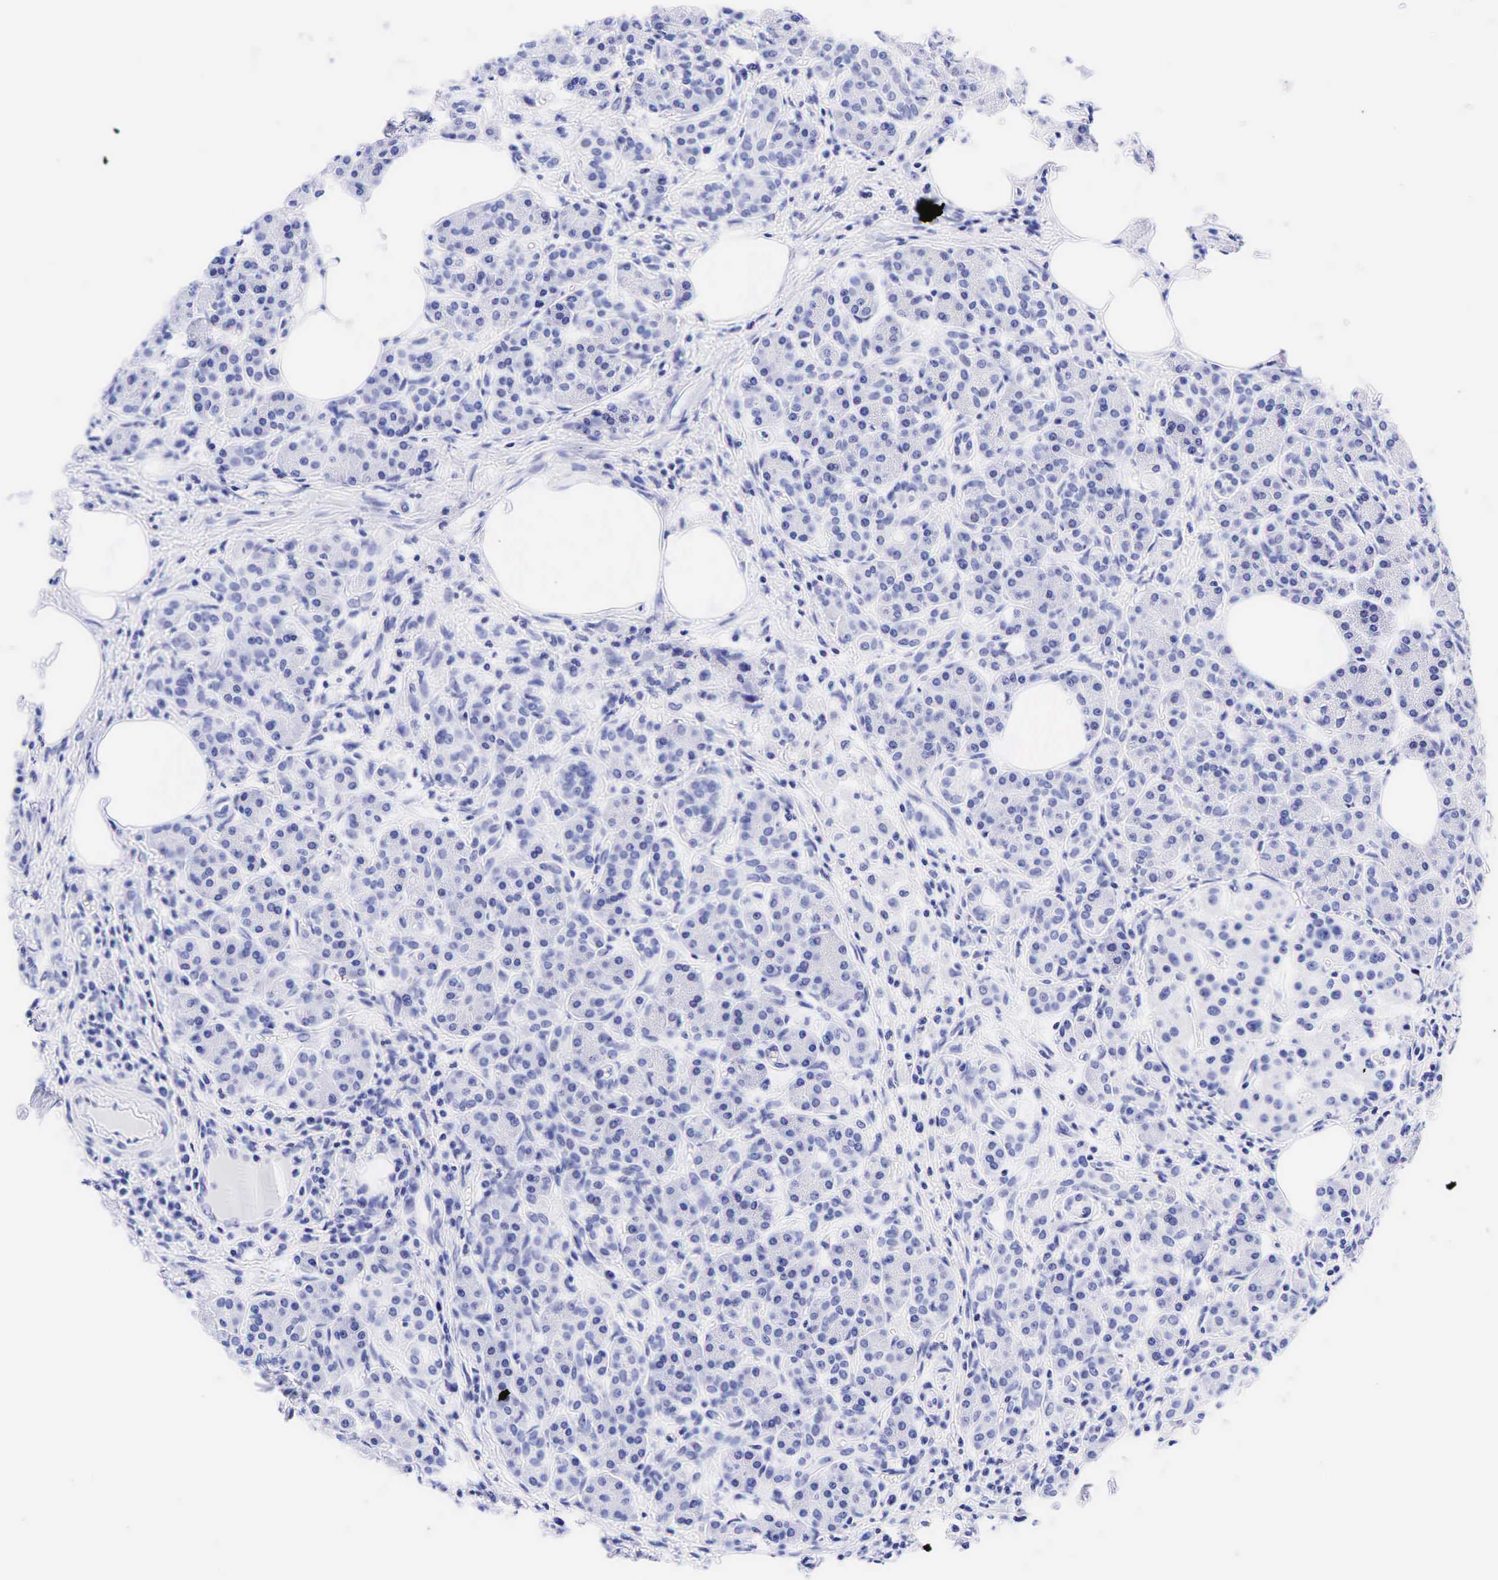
{"staining": {"intensity": "negative", "quantity": "none", "location": "none"}, "tissue": "pancreas", "cell_type": "Exocrine glandular cells", "image_type": "normal", "snomed": [{"axis": "morphology", "description": "Normal tissue, NOS"}, {"axis": "topography", "description": "Pancreas"}], "caption": "IHC of benign human pancreas displays no positivity in exocrine glandular cells.", "gene": "ESR1", "patient": {"sex": "female", "age": 73}}